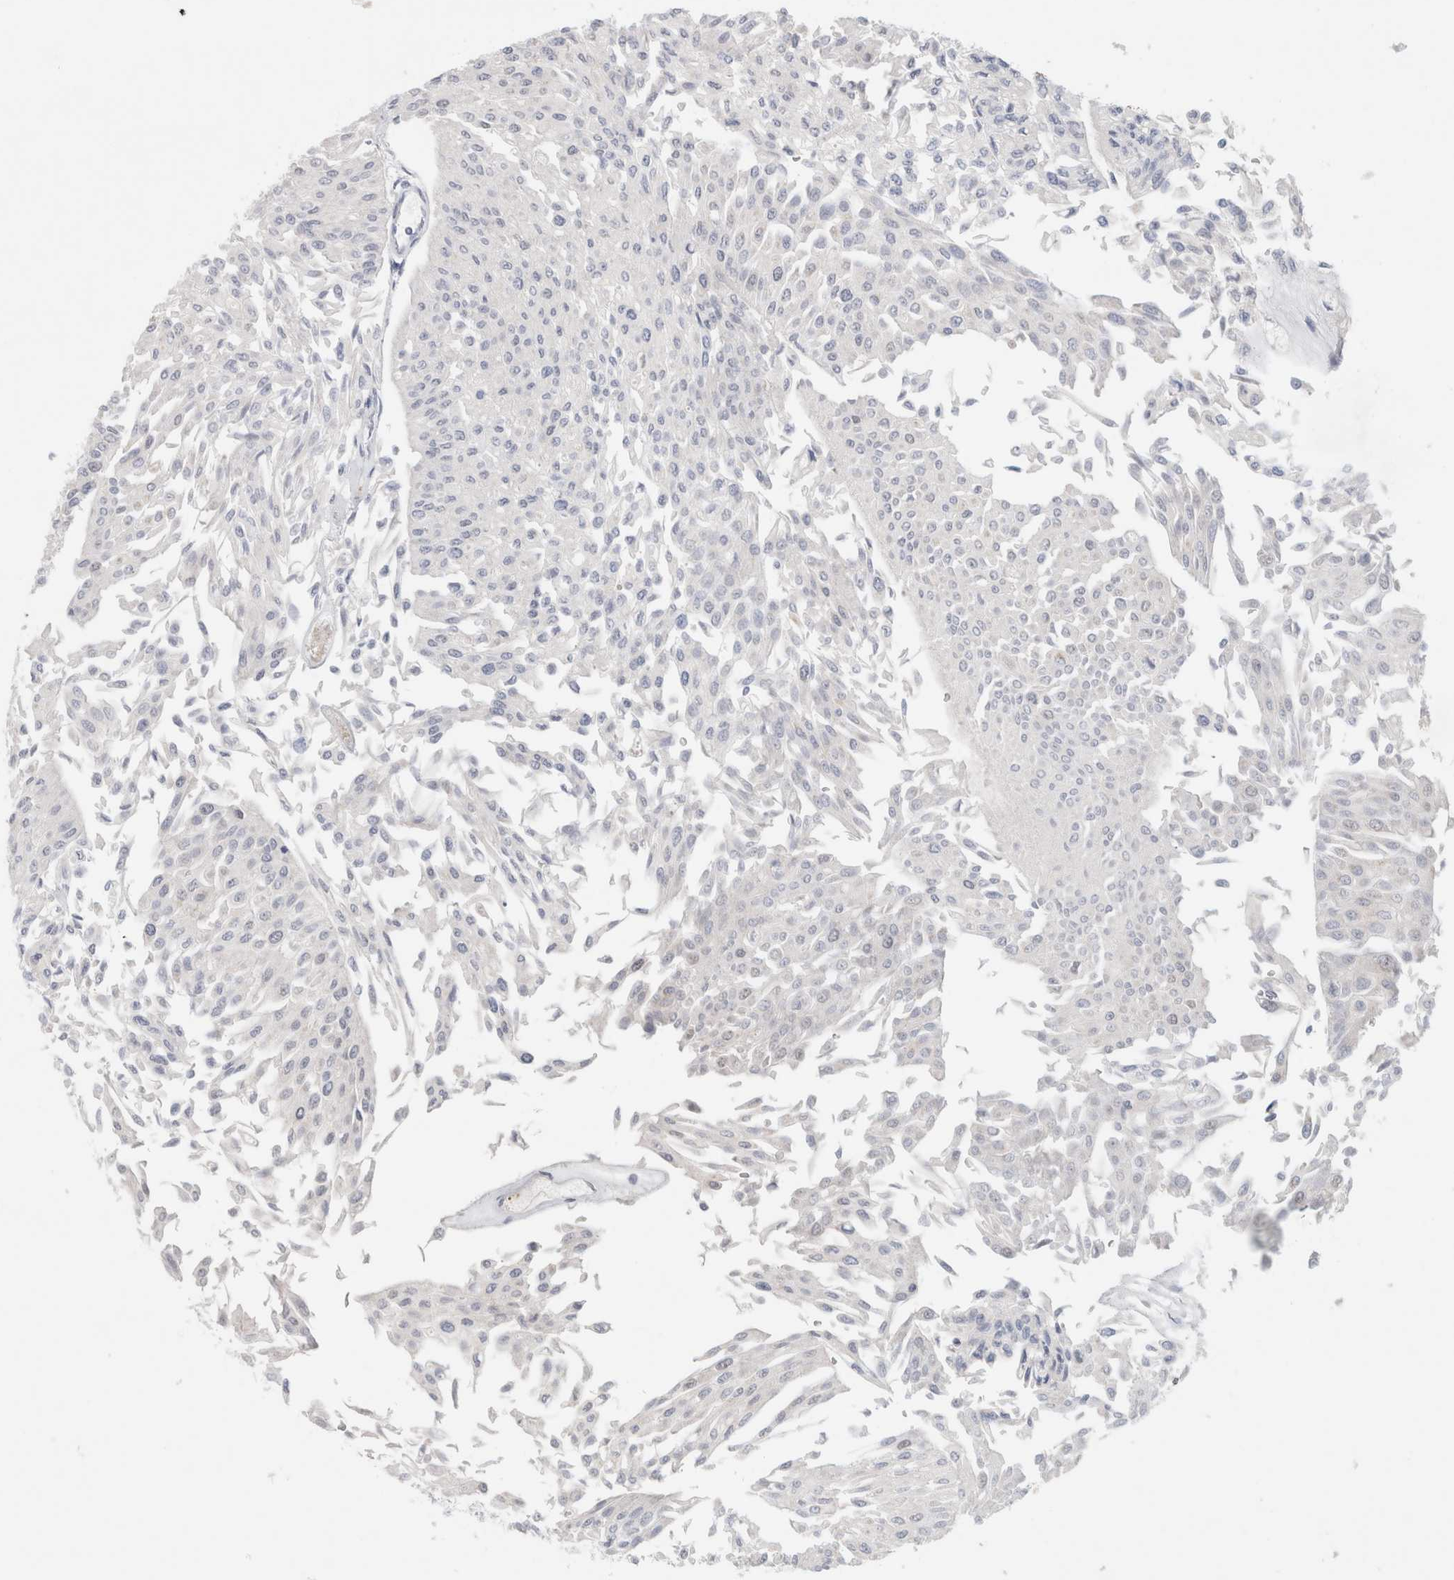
{"staining": {"intensity": "negative", "quantity": "none", "location": "none"}, "tissue": "urothelial cancer", "cell_type": "Tumor cells", "image_type": "cancer", "snomed": [{"axis": "morphology", "description": "Urothelial carcinoma, Low grade"}, {"axis": "topography", "description": "Urinary bladder"}], "caption": "Urothelial carcinoma (low-grade) was stained to show a protein in brown. There is no significant staining in tumor cells.", "gene": "KNL1", "patient": {"sex": "male", "age": 67}}